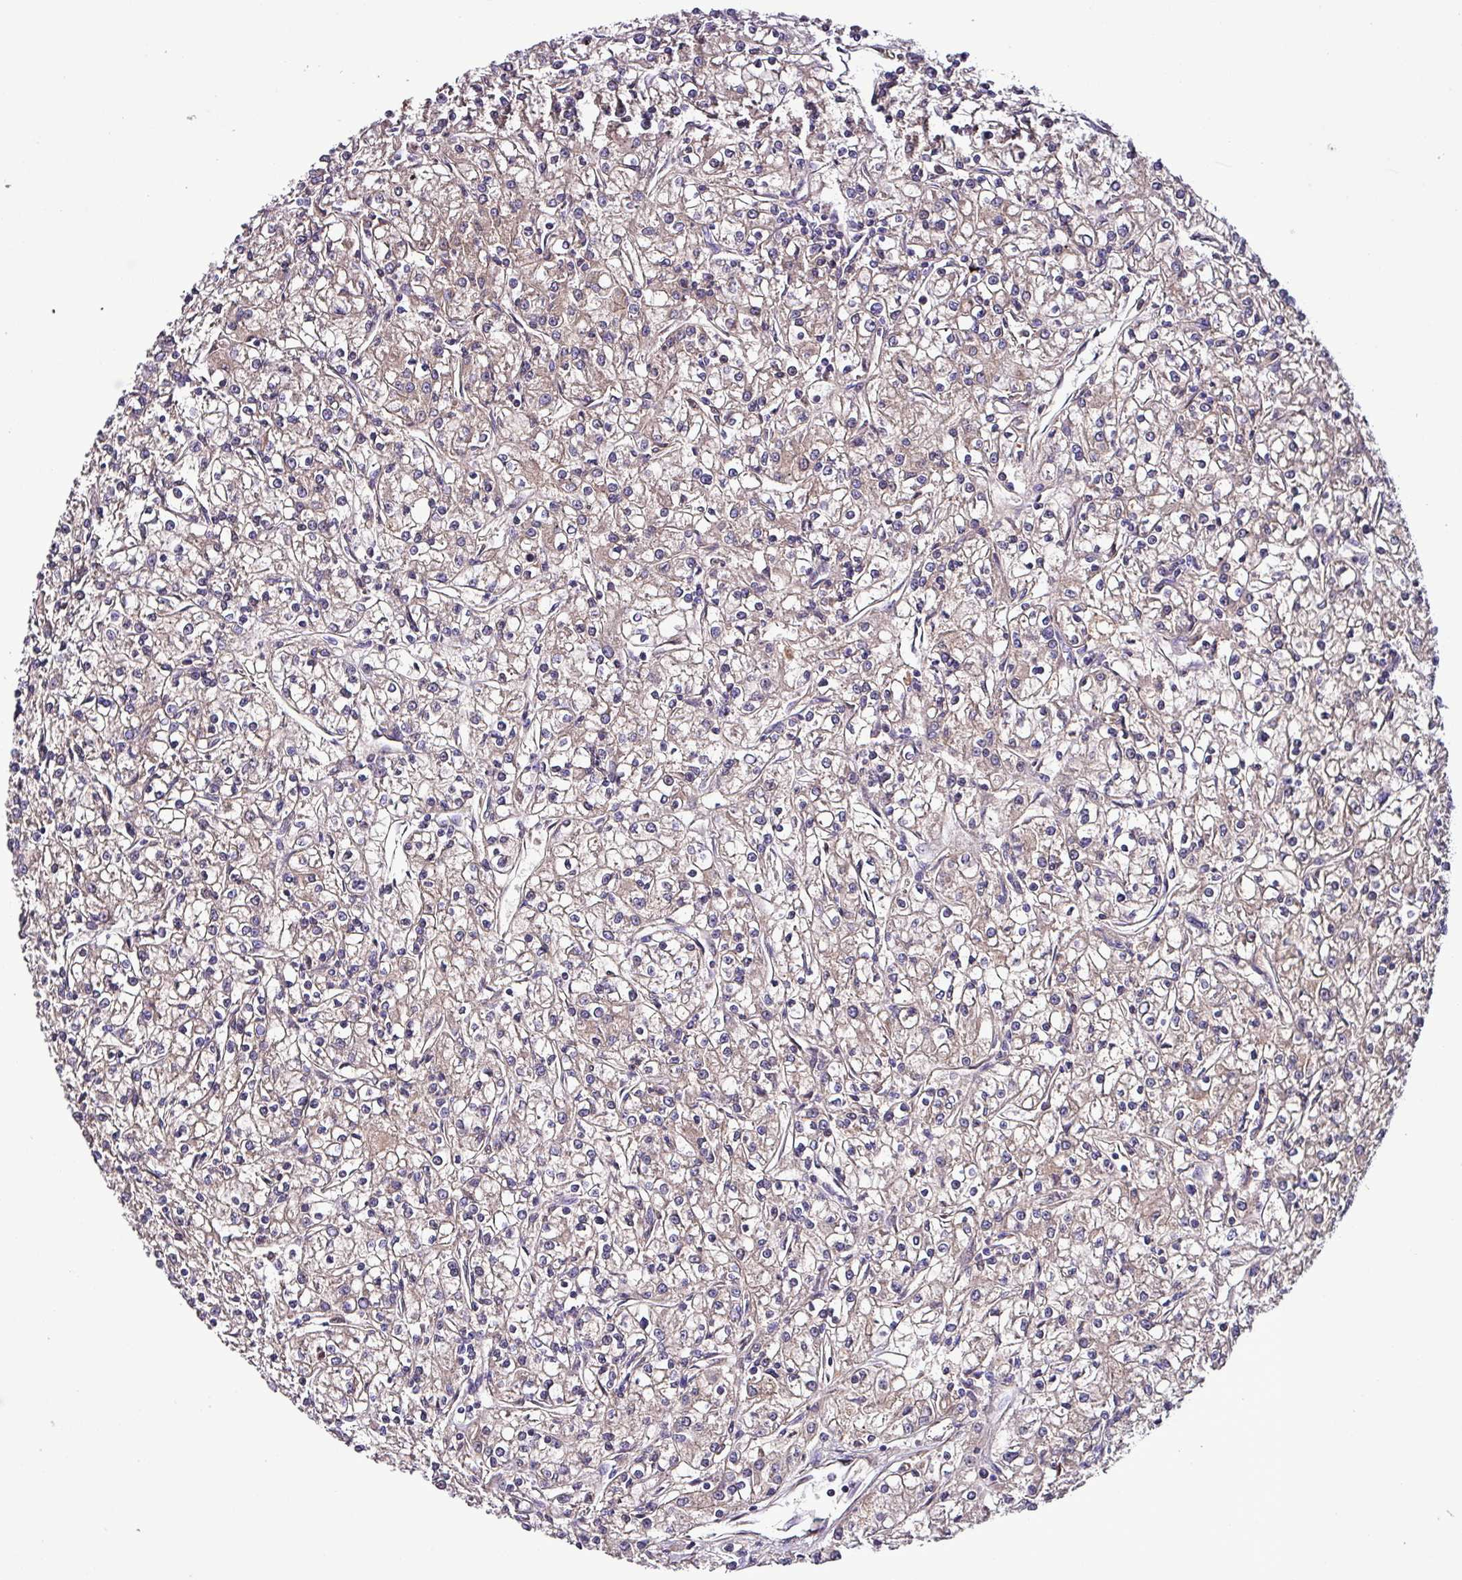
{"staining": {"intensity": "weak", "quantity": "25%-75%", "location": "cytoplasmic/membranous"}, "tissue": "renal cancer", "cell_type": "Tumor cells", "image_type": "cancer", "snomed": [{"axis": "morphology", "description": "Adenocarcinoma, NOS"}, {"axis": "topography", "description": "Kidney"}], "caption": "IHC staining of renal cancer (adenocarcinoma), which displays low levels of weak cytoplasmic/membranous staining in approximately 25%-75% of tumor cells indicating weak cytoplasmic/membranous protein positivity. The staining was performed using DAB (brown) for protein detection and nuclei were counterstained in hematoxylin (blue).", "gene": "HP", "patient": {"sex": "female", "age": 59}}